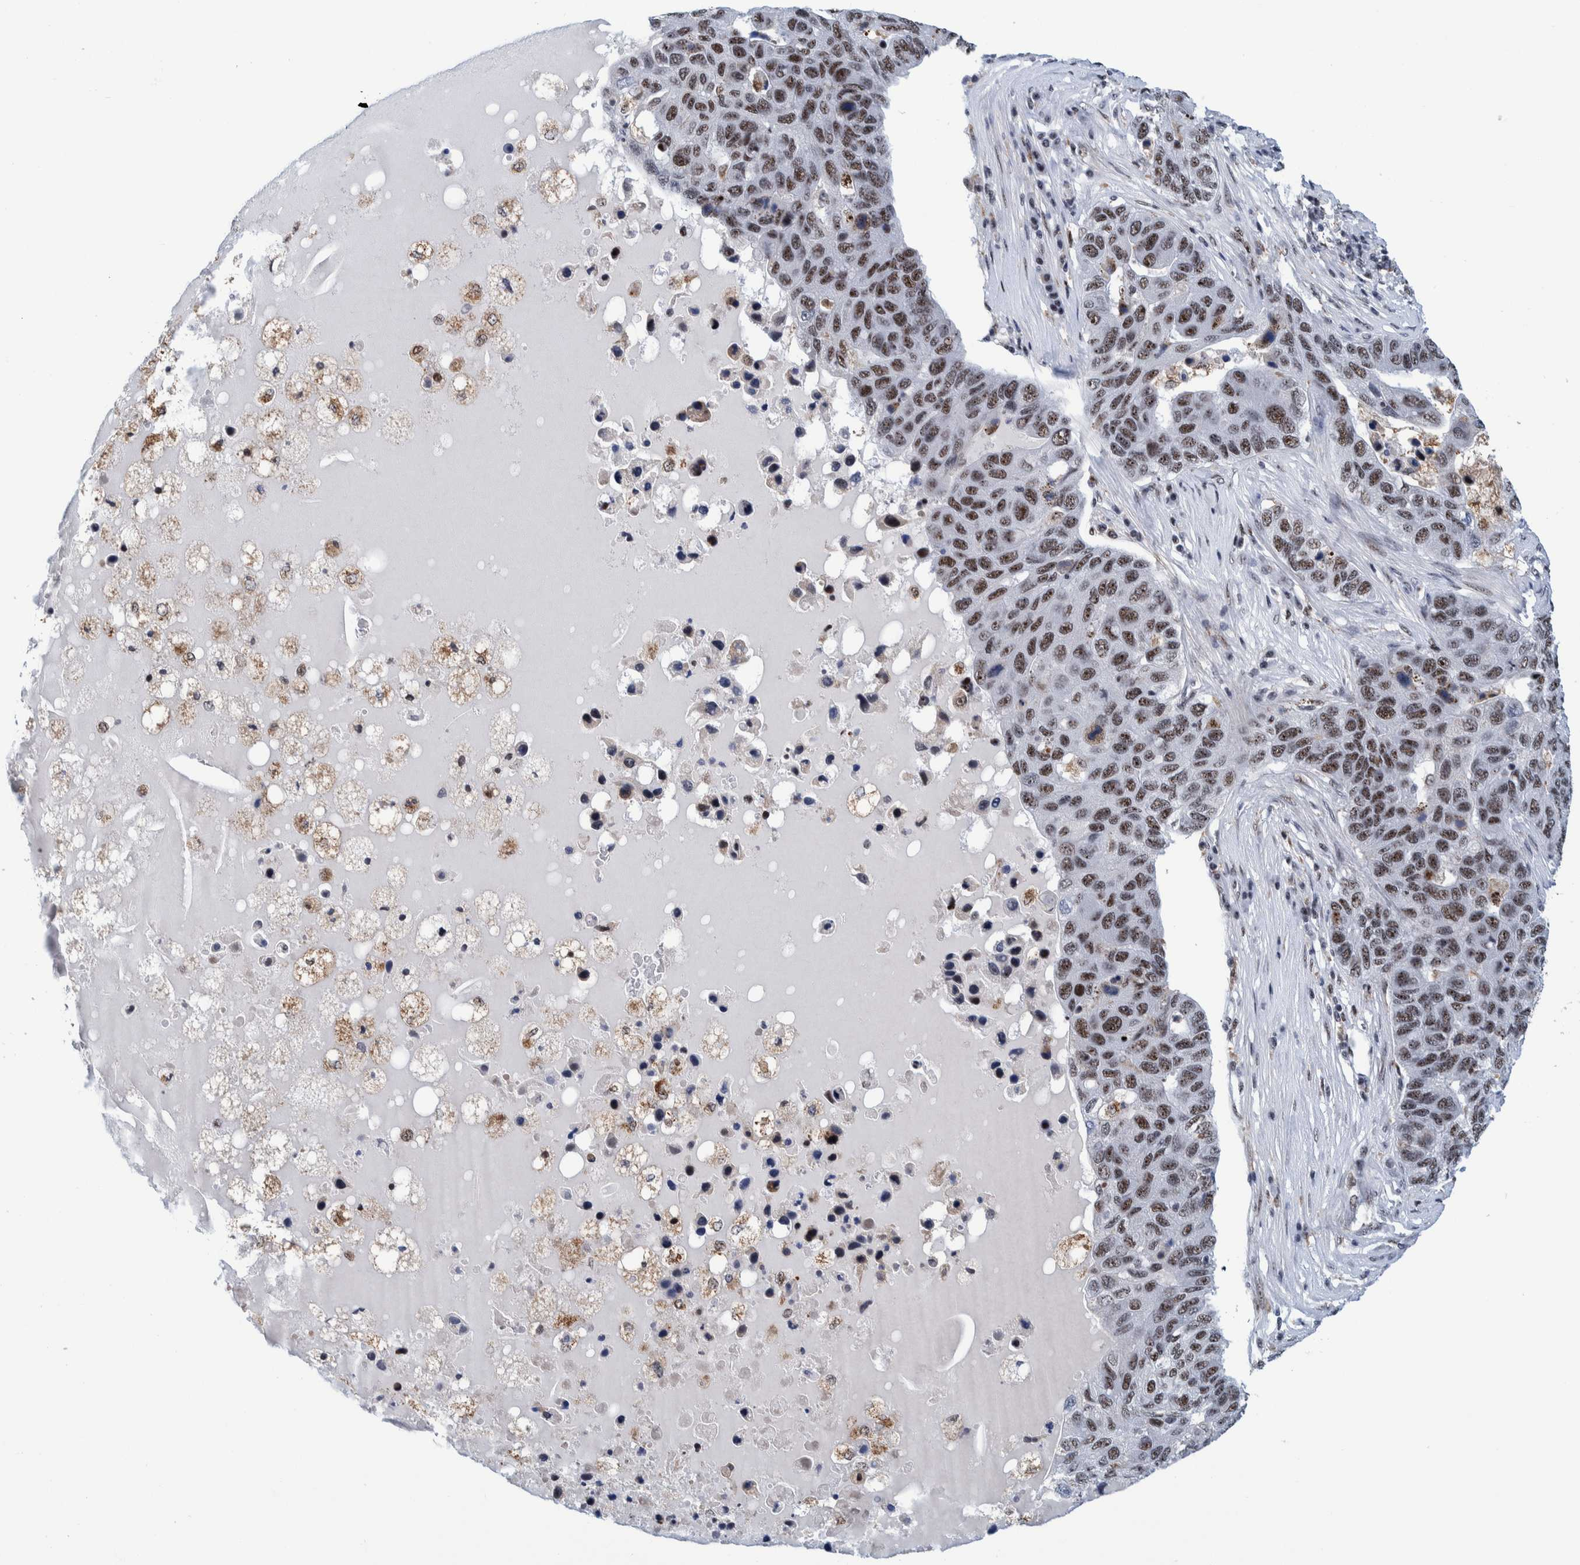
{"staining": {"intensity": "moderate", "quantity": ">75%", "location": "nuclear"}, "tissue": "pancreatic cancer", "cell_type": "Tumor cells", "image_type": "cancer", "snomed": [{"axis": "morphology", "description": "Adenocarcinoma, NOS"}, {"axis": "topography", "description": "Pancreas"}], "caption": "Brown immunohistochemical staining in human pancreatic cancer reveals moderate nuclear positivity in about >75% of tumor cells.", "gene": "EFTUD2", "patient": {"sex": "female", "age": 61}}